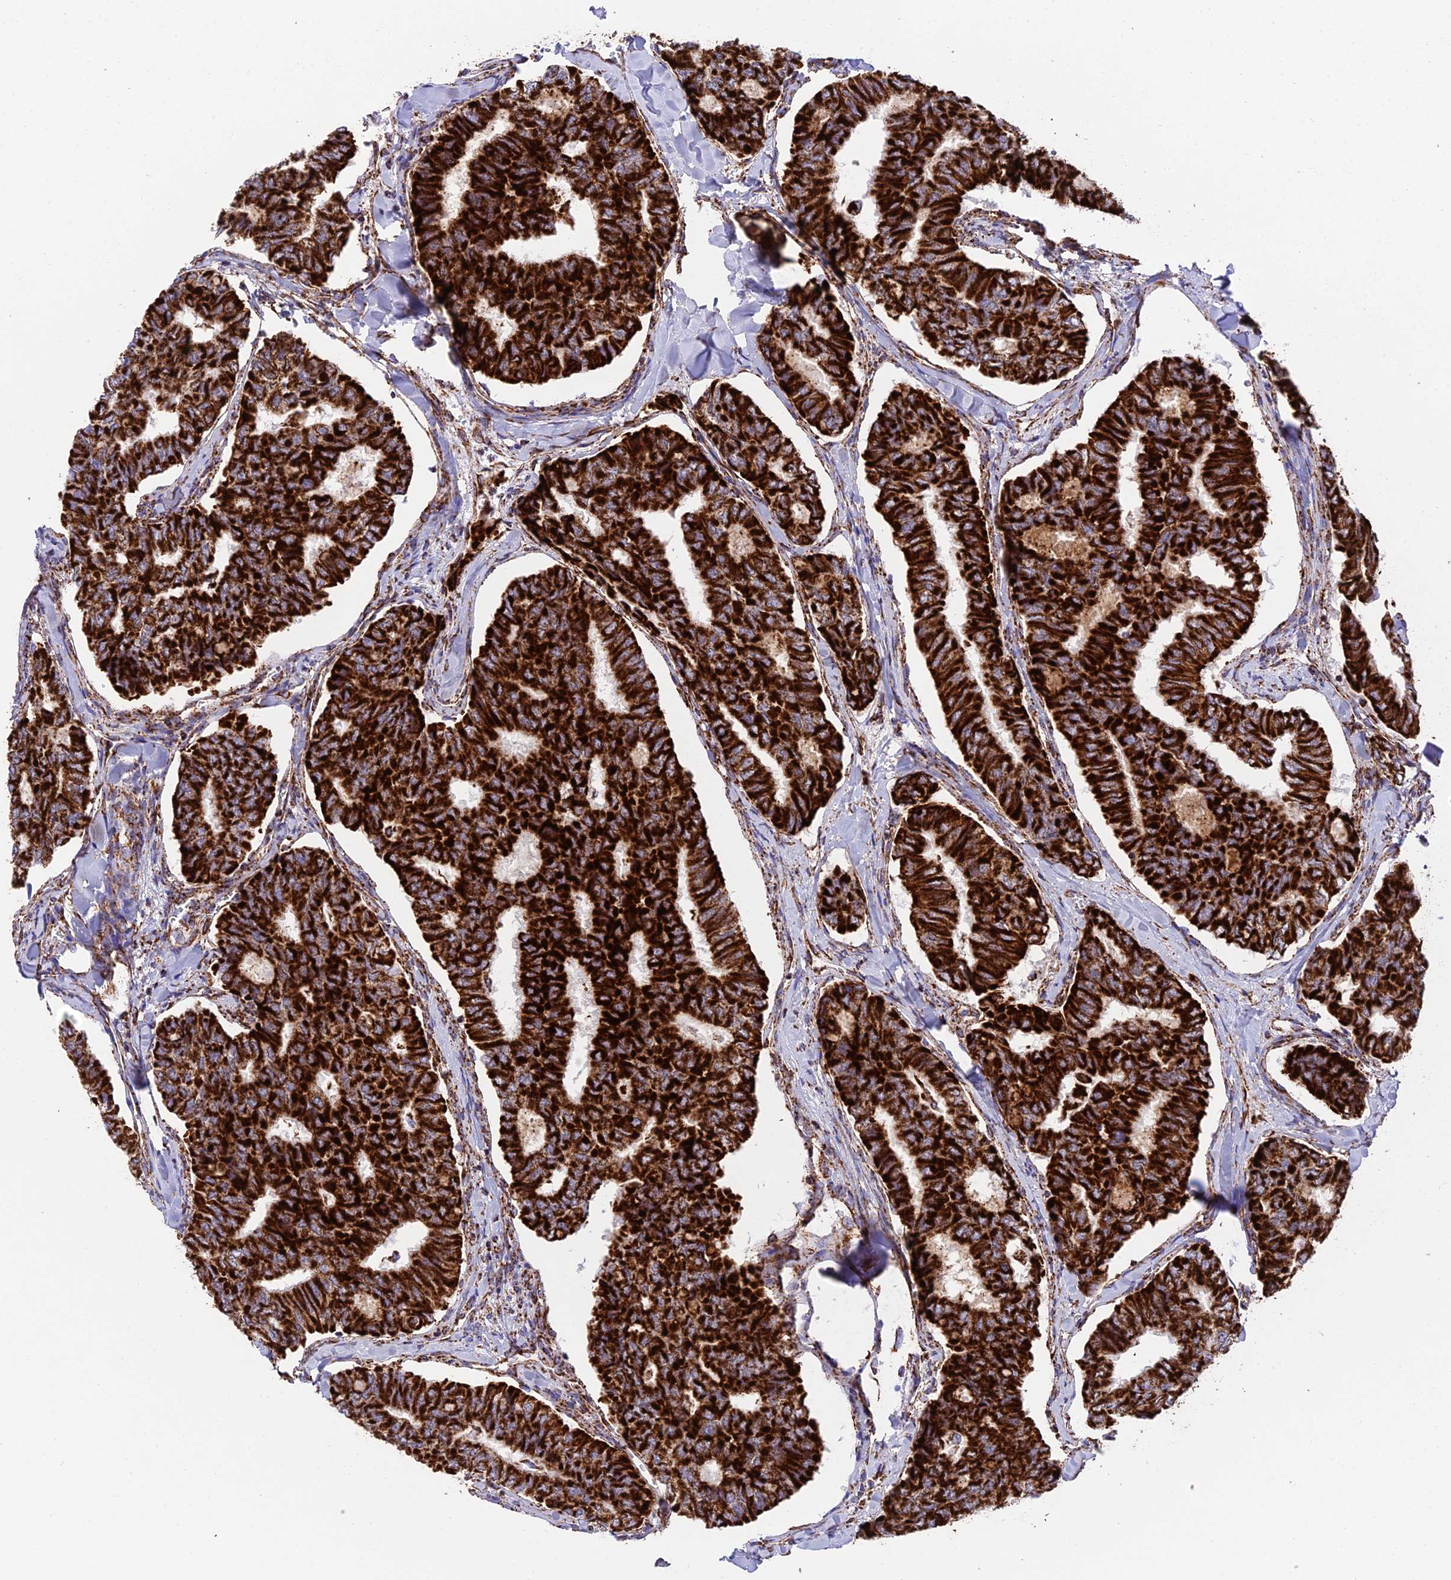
{"staining": {"intensity": "strong", "quantity": ">75%", "location": "cytoplasmic/membranous"}, "tissue": "thyroid cancer", "cell_type": "Tumor cells", "image_type": "cancer", "snomed": [{"axis": "morphology", "description": "Papillary adenocarcinoma, NOS"}, {"axis": "topography", "description": "Thyroid gland"}], "caption": "Human thyroid cancer (papillary adenocarcinoma) stained with a protein marker demonstrates strong staining in tumor cells.", "gene": "CHCHD3", "patient": {"sex": "female", "age": 35}}